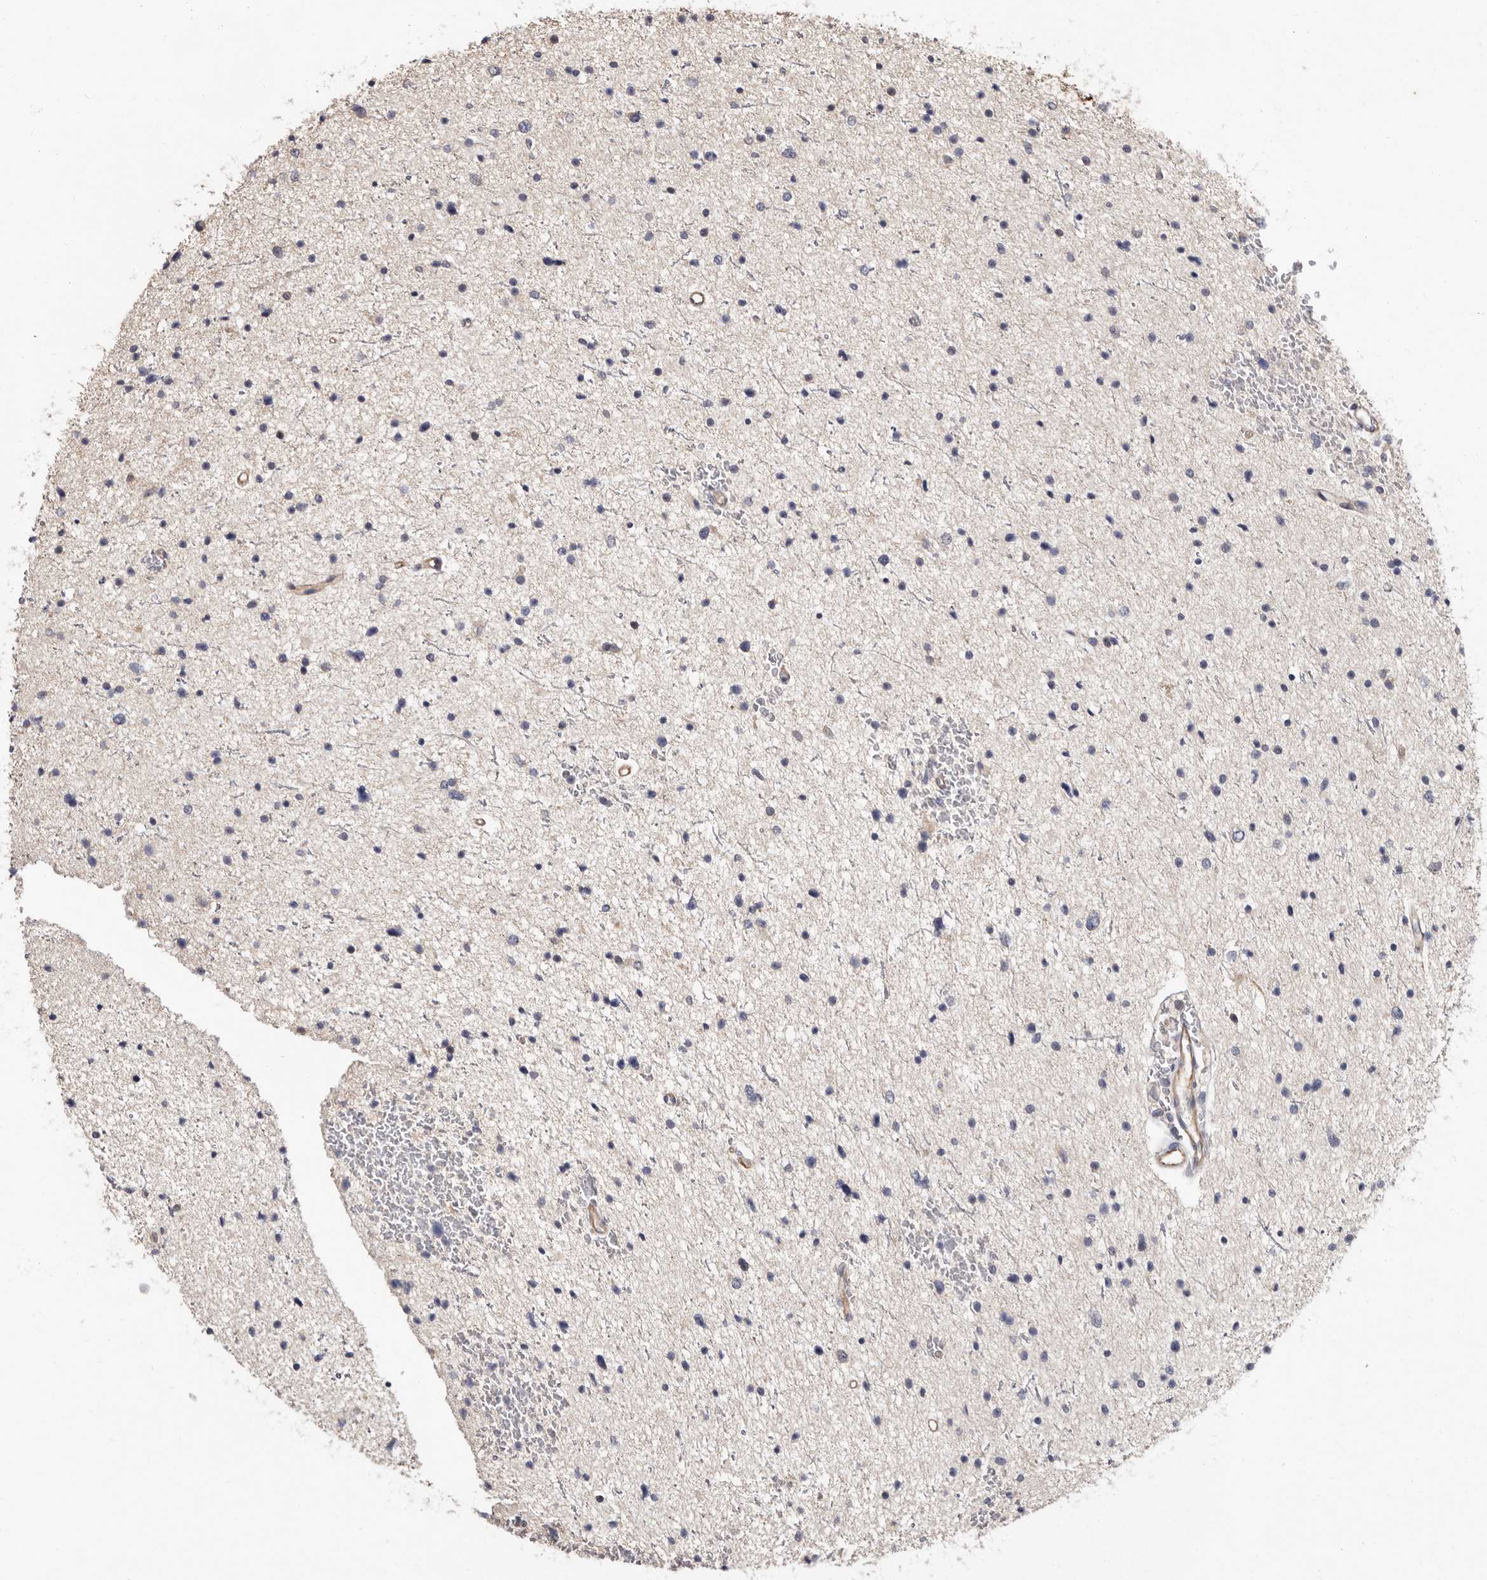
{"staining": {"intensity": "negative", "quantity": "none", "location": "none"}, "tissue": "glioma", "cell_type": "Tumor cells", "image_type": "cancer", "snomed": [{"axis": "morphology", "description": "Glioma, malignant, Low grade"}, {"axis": "topography", "description": "Brain"}], "caption": "Immunohistochemical staining of low-grade glioma (malignant) exhibits no significant positivity in tumor cells.", "gene": "MRPL18", "patient": {"sex": "female", "age": 37}}